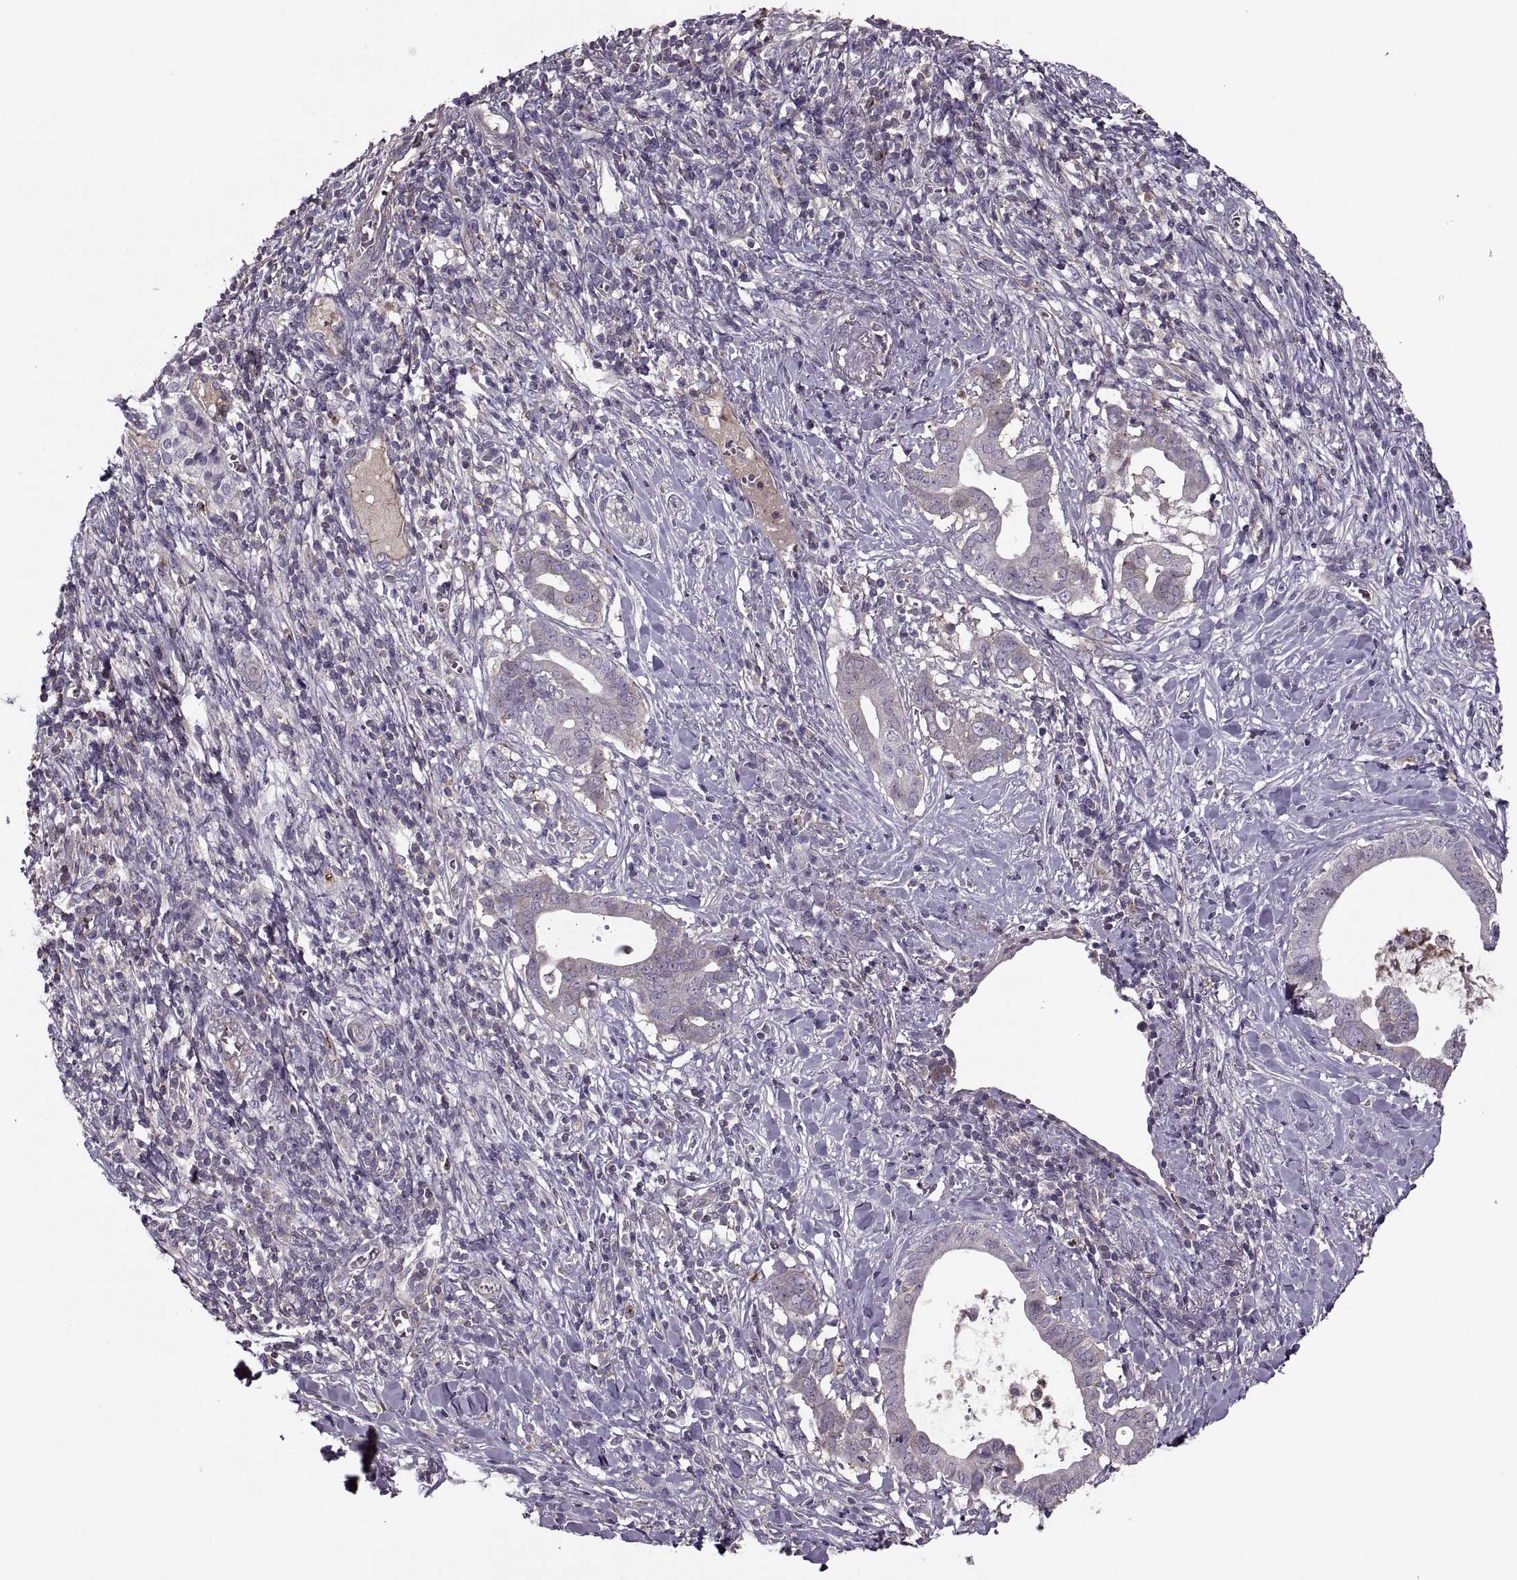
{"staining": {"intensity": "negative", "quantity": "none", "location": "none"}, "tissue": "pancreatic cancer", "cell_type": "Tumor cells", "image_type": "cancer", "snomed": [{"axis": "morphology", "description": "Adenocarcinoma, NOS"}, {"axis": "topography", "description": "Pancreas"}], "caption": "This is an IHC micrograph of human adenocarcinoma (pancreatic). There is no staining in tumor cells.", "gene": "SLC2A3", "patient": {"sex": "male", "age": 61}}